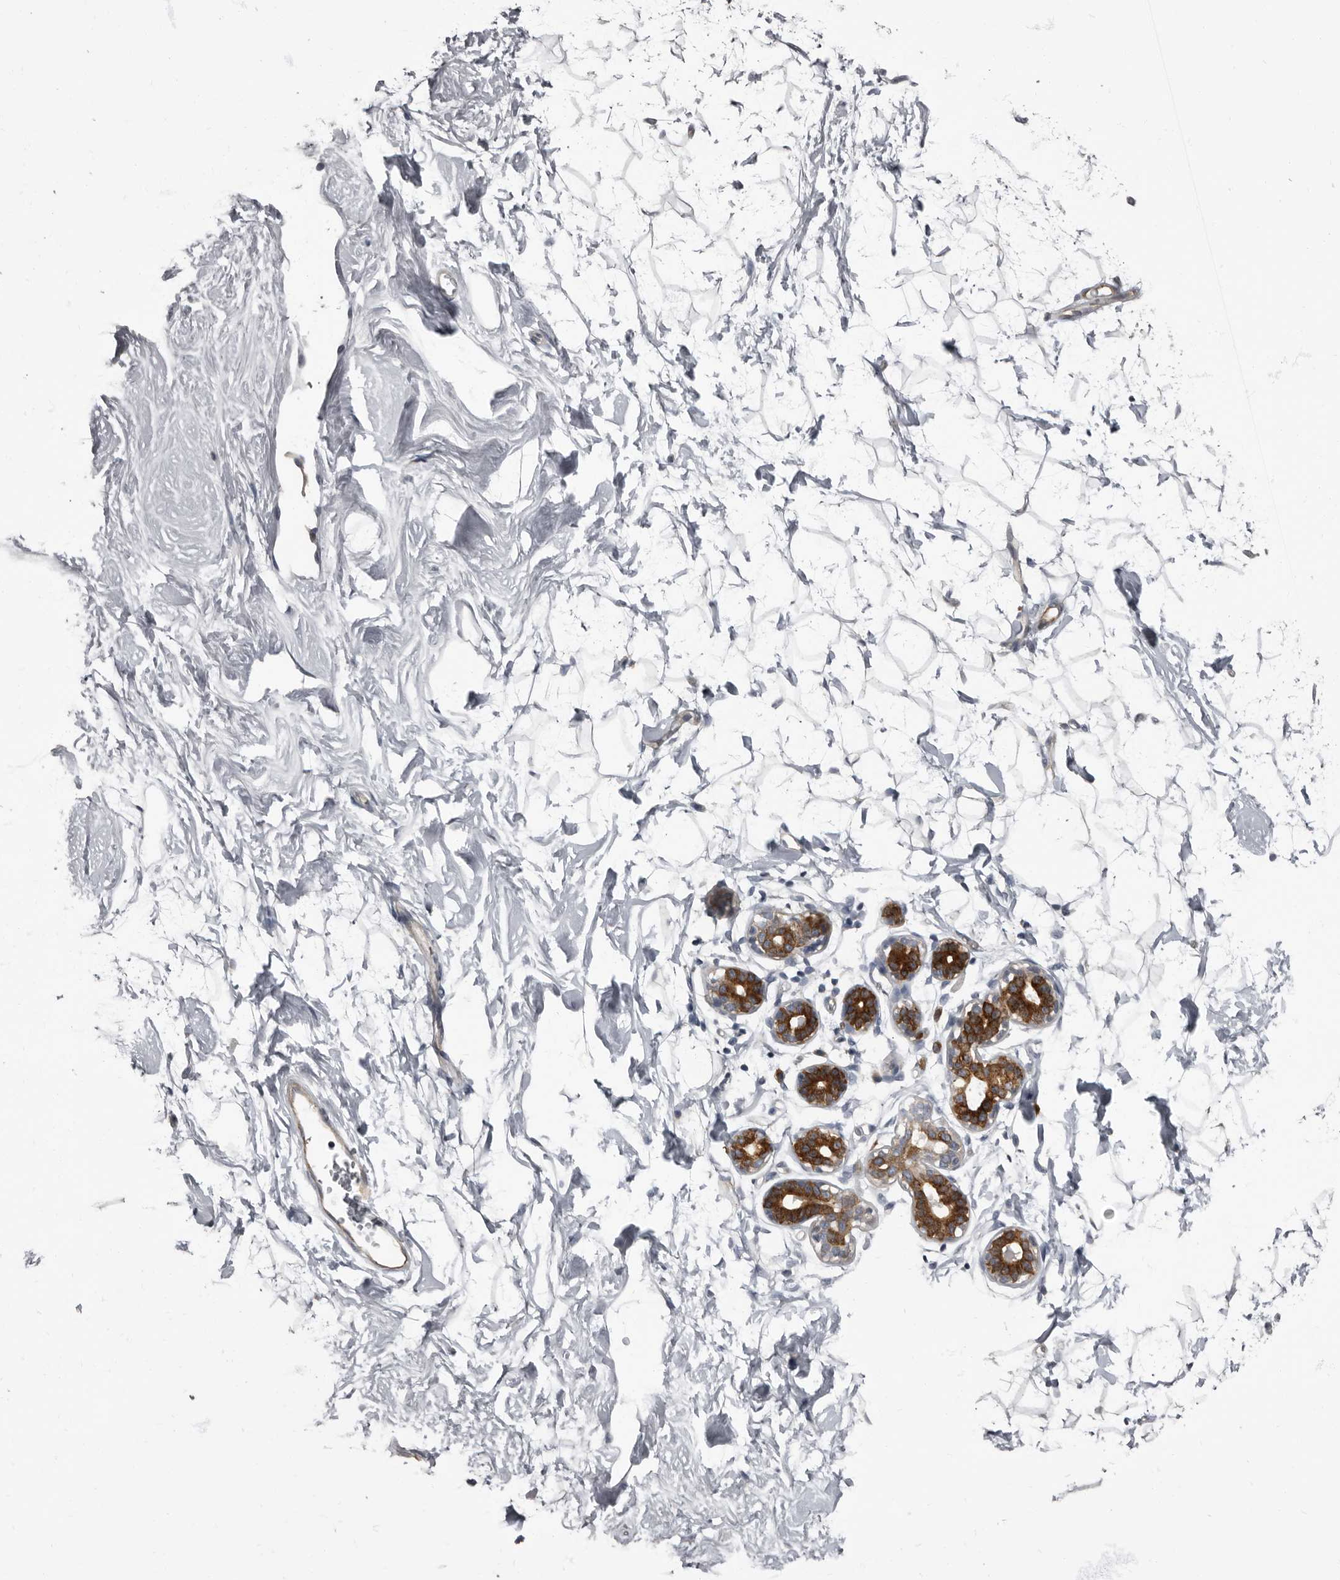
{"staining": {"intensity": "negative", "quantity": "none", "location": "none"}, "tissue": "breast", "cell_type": "Adipocytes", "image_type": "normal", "snomed": [{"axis": "morphology", "description": "Normal tissue, NOS"}, {"axis": "topography", "description": "Breast"}], "caption": "The immunohistochemistry photomicrograph has no significant positivity in adipocytes of breast. (DAB (3,3'-diaminobenzidine) immunohistochemistry (IHC) visualized using brightfield microscopy, high magnification).", "gene": "TPD52L1", "patient": {"sex": "female", "age": 26}}